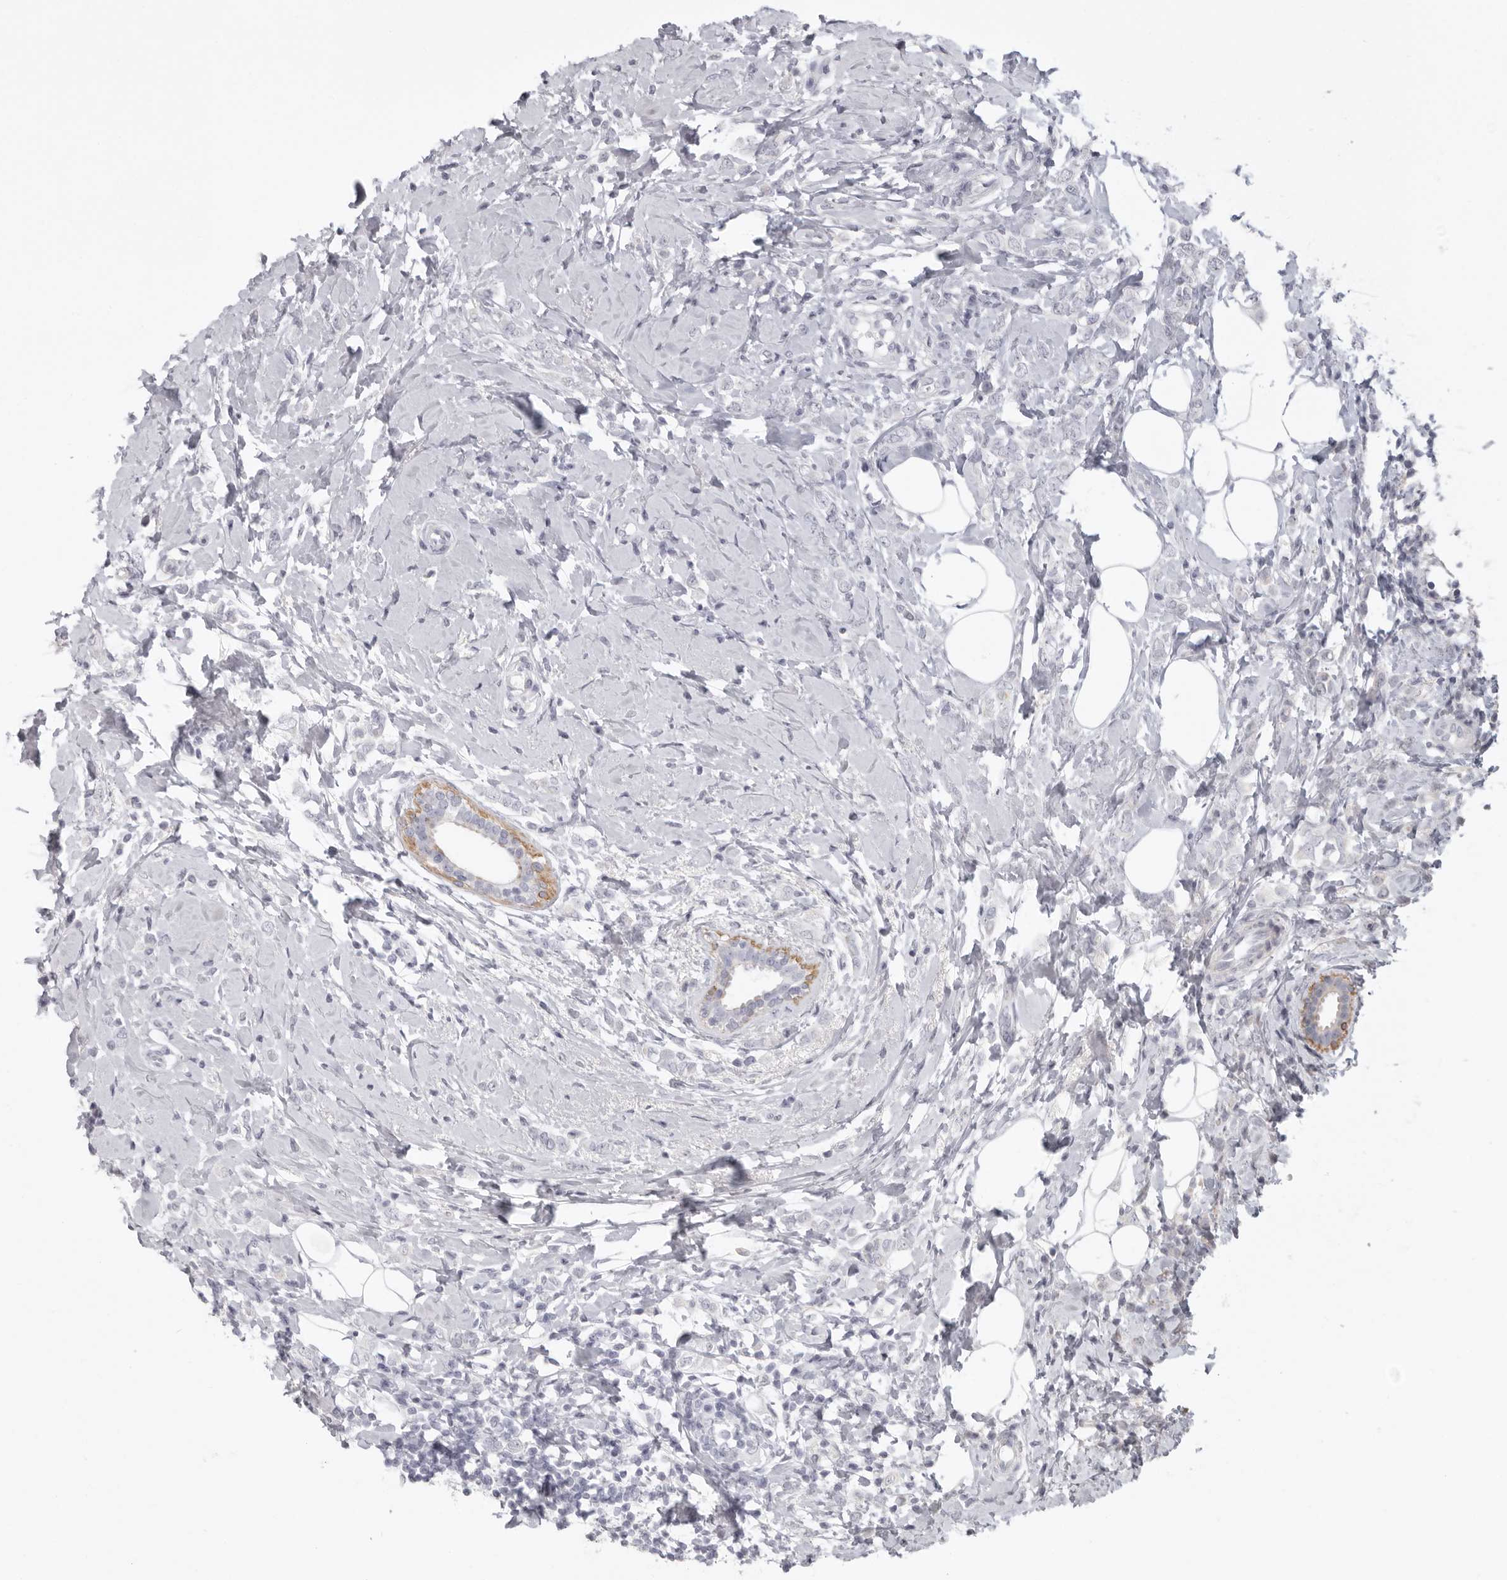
{"staining": {"intensity": "negative", "quantity": "none", "location": "none"}, "tissue": "breast cancer", "cell_type": "Tumor cells", "image_type": "cancer", "snomed": [{"axis": "morphology", "description": "Lobular carcinoma"}, {"axis": "topography", "description": "Breast"}], "caption": "Tumor cells show no significant staining in lobular carcinoma (breast).", "gene": "RXFP1", "patient": {"sex": "female", "age": 47}}